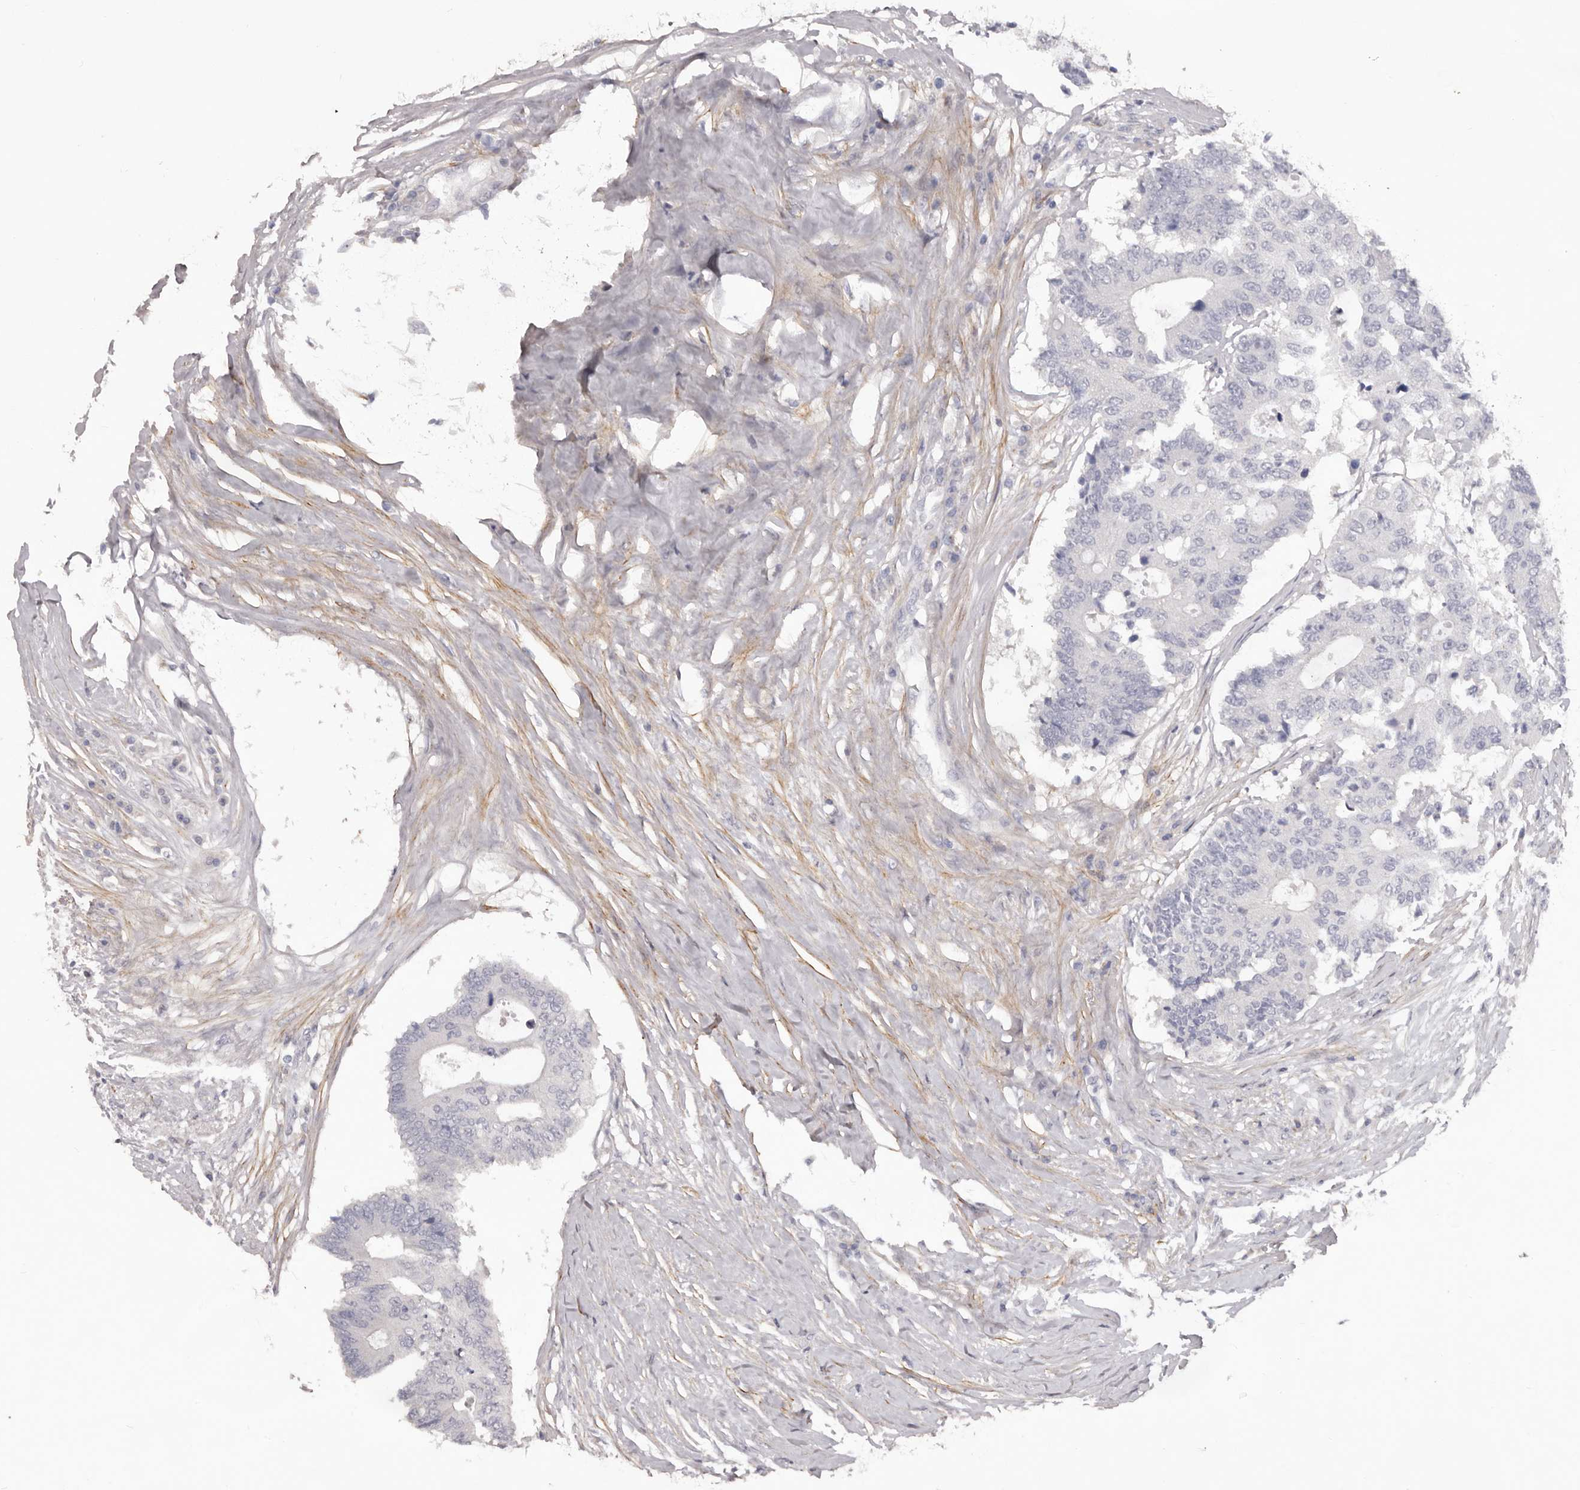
{"staining": {"intensity": "negative", "quantity": "none", "location": "none"}, "tissue": "colorectal cancer", "cell_type": "Tumor cells", "image_type": "cancer", "snomed": [{"axis": "morphology", "description": "Adenocarcinoma, NOS"}, {"axis": "topography", "description": "Colon"}], "caption": "This is an immunohistochemistry (IHC) micrograph of human colorectal cancer. There is no expression in tumor cells.", "gene": "HBS1L", "patient": {"sex": "male", "age": 71}}